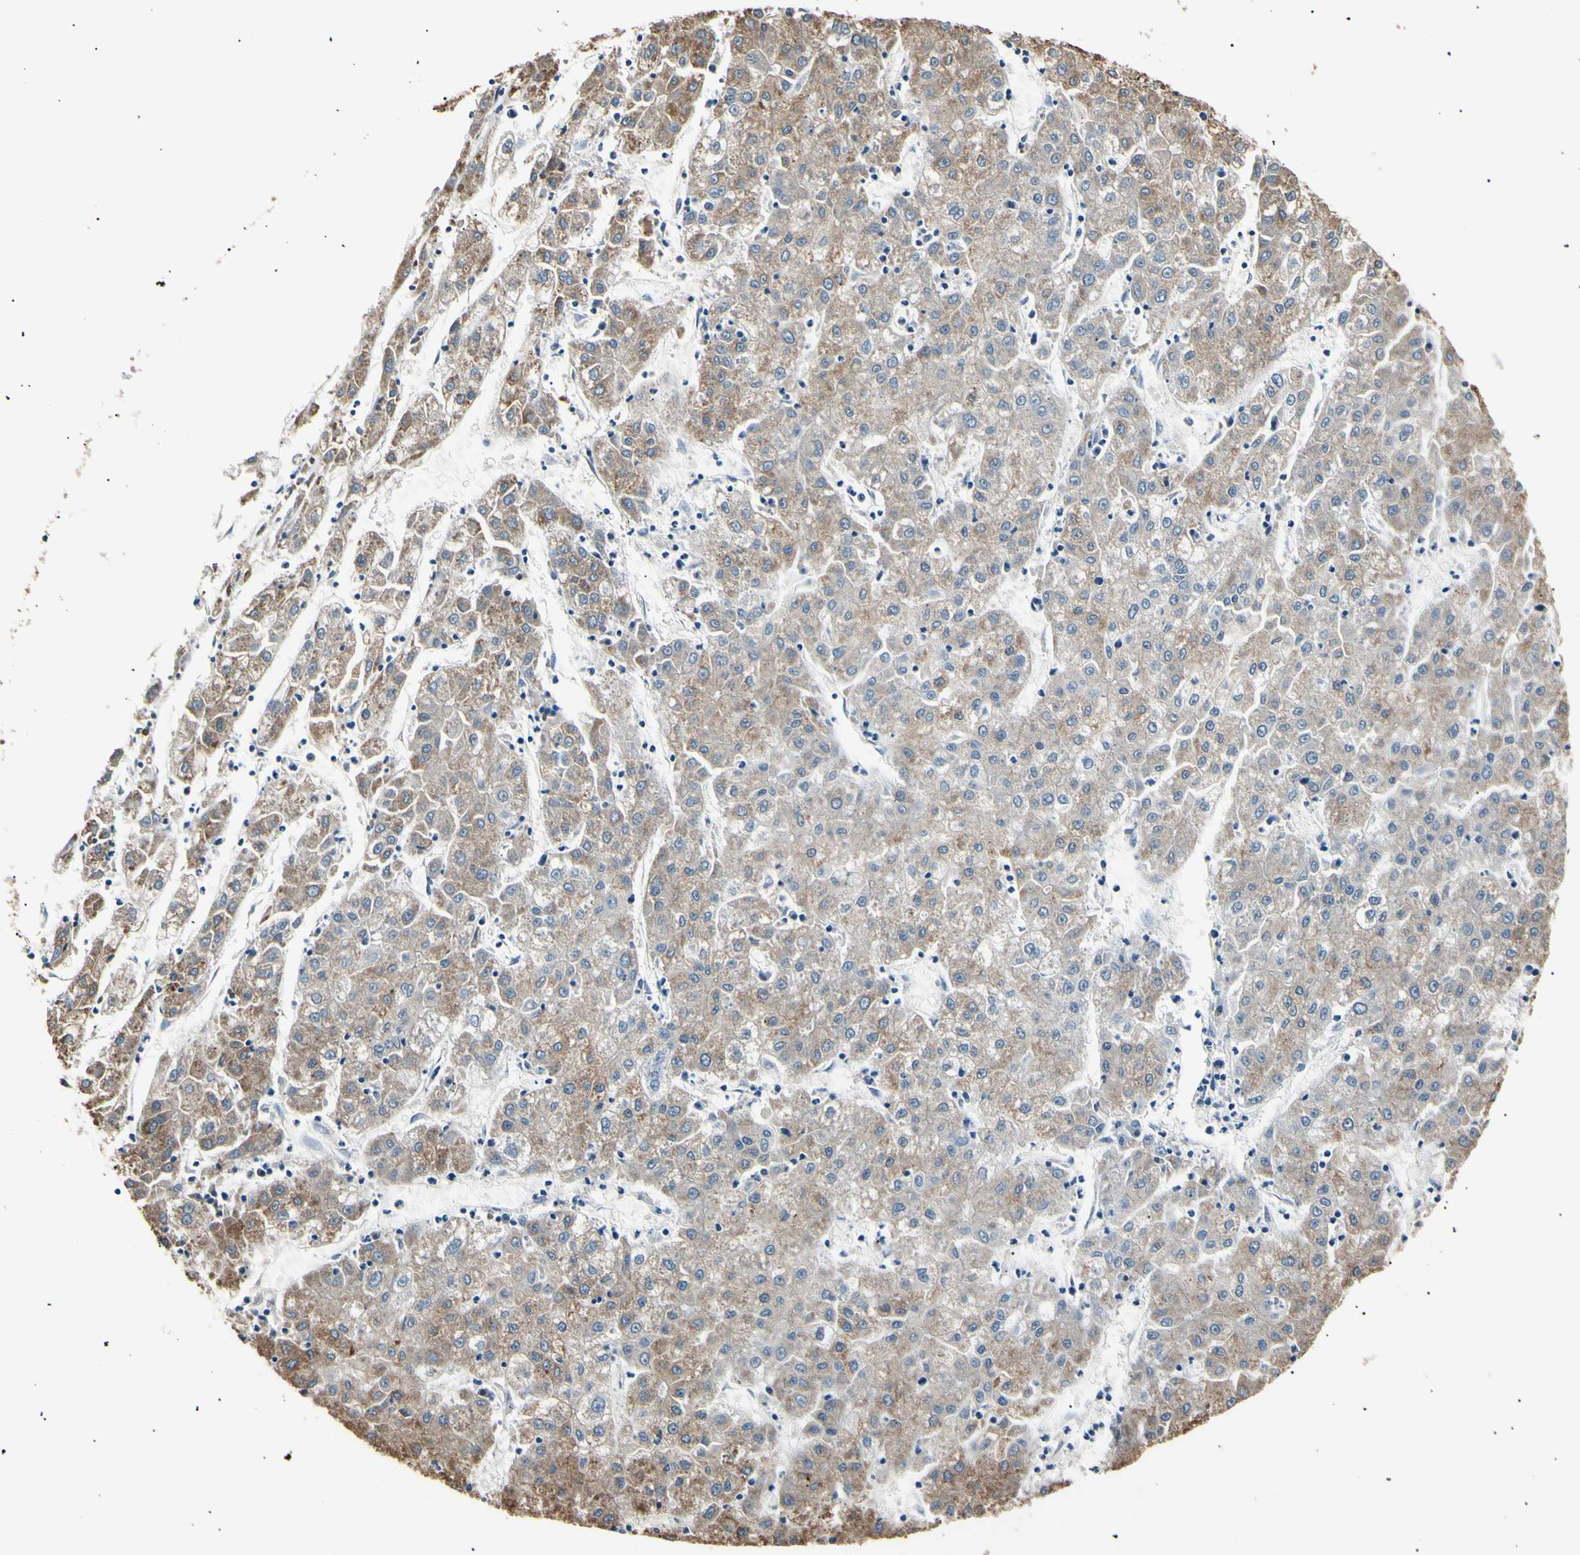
{"staining": {"intensity": "weak", "quantity": "25%-75%", "location": "cytoplasmic/membranous"}, "tissue": "liver cancer", "cell_type": "Tumor cells", "image_type": "cancer", "snomed": [{"axis": "morphology", "description": "Carcinoma, Hepatocellular, NOS"}, {"axis": "topography", "description": "Liver"}], "caption": "Human liver cancer stained with a brown dye reveals weak cytoplasmic/membranous positive staining in approximately 25%-75% of tumor cells.", "gene": "LDLR", "patient": {"sex": "male", "age": 72}}